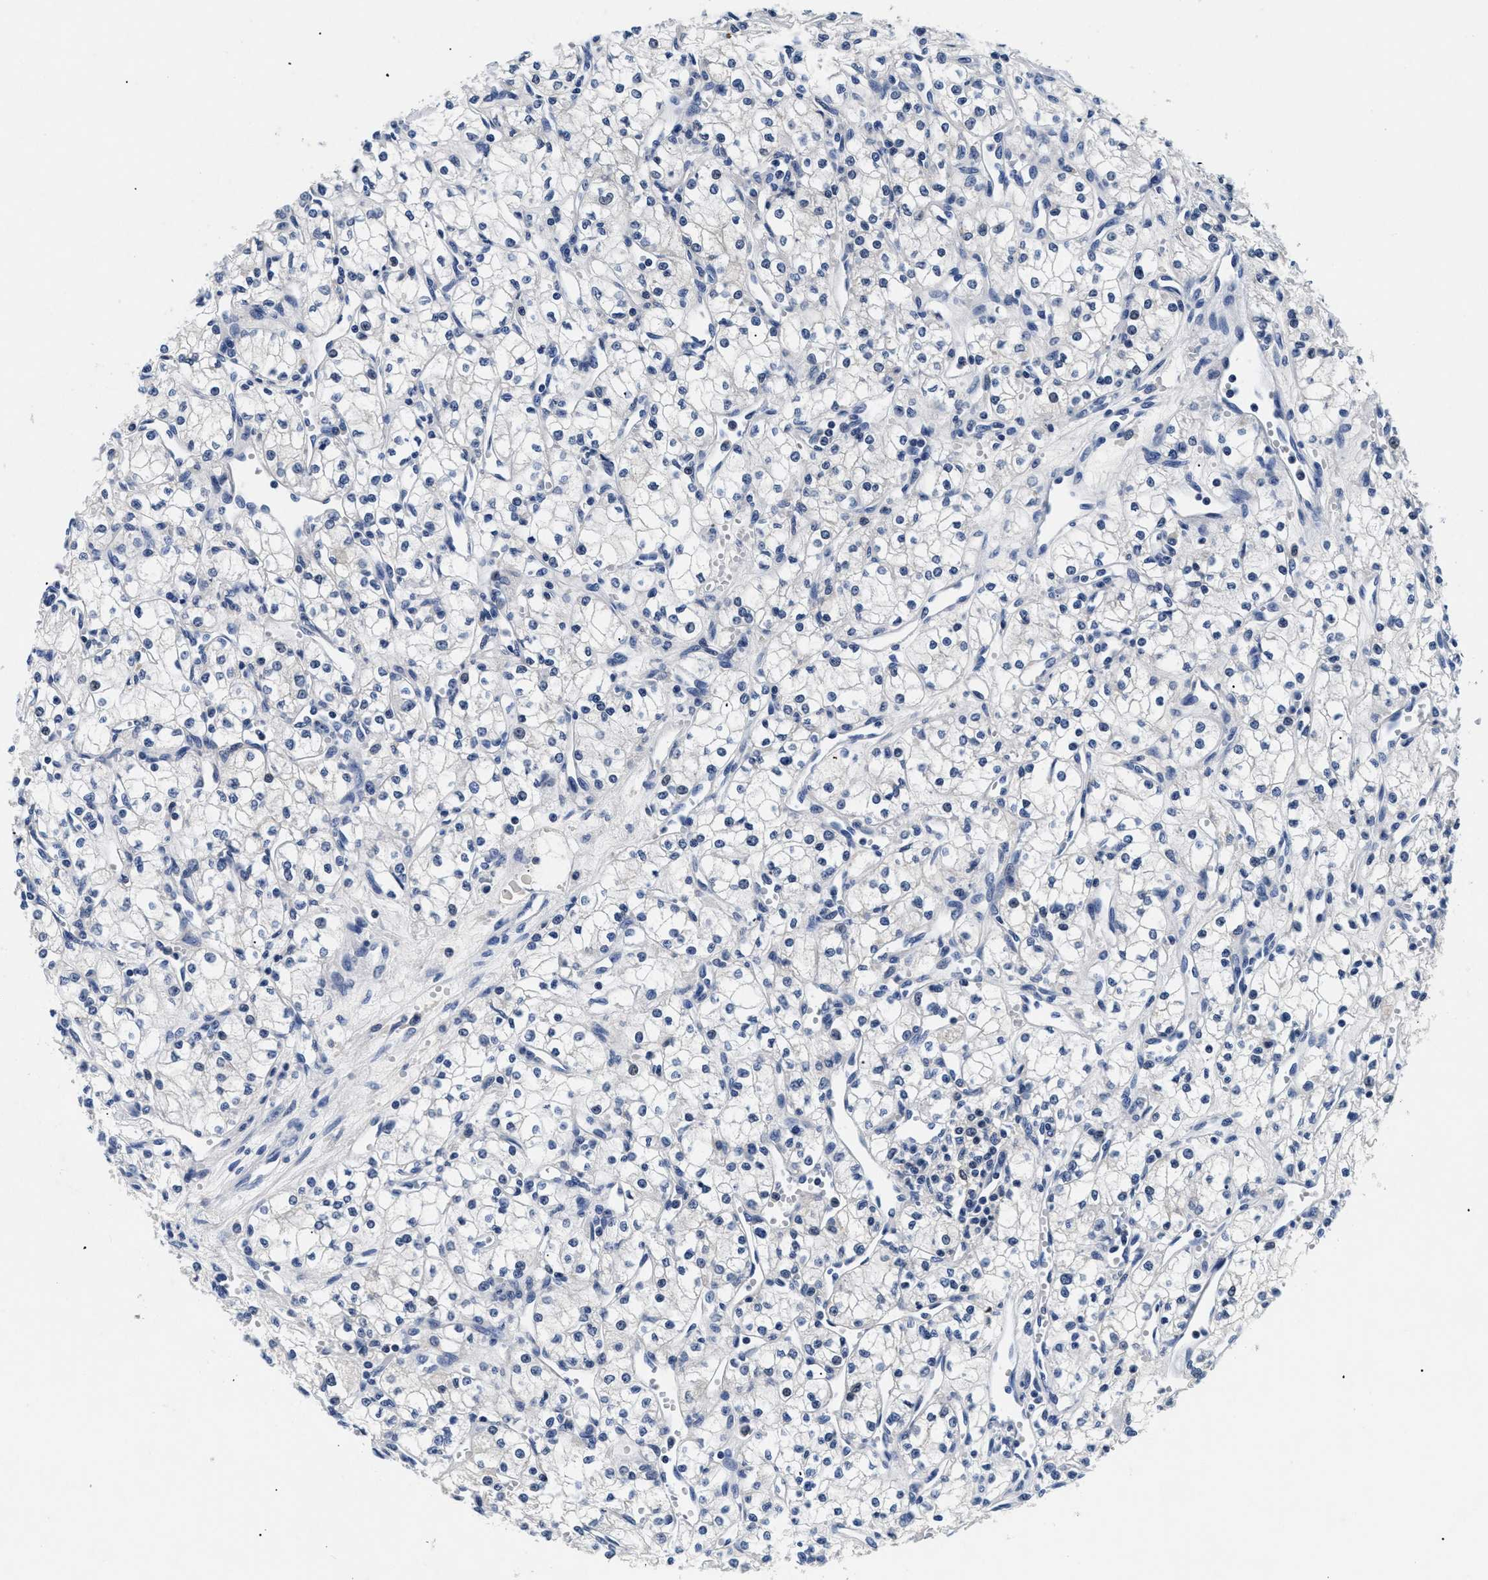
{"staining": {"intensity": "negative", "quantity": "none", "location": "none"}, "tissue": "renal cancer", "cell_type": "Tumor cells", "image_type": "cancer", "snomed": [{"axis": "morphology", "description": "Adenocarcinoma, NOS"}, {"axis": "topography", "description": "Kidney"}], "caption": "IHC photomicrograph of renal adenocarcinoma stained for a protein (brown), which shows no positivity in tumor cells.", "gene": "MEA1", "patient": {"sex": "male", "age": 59}}